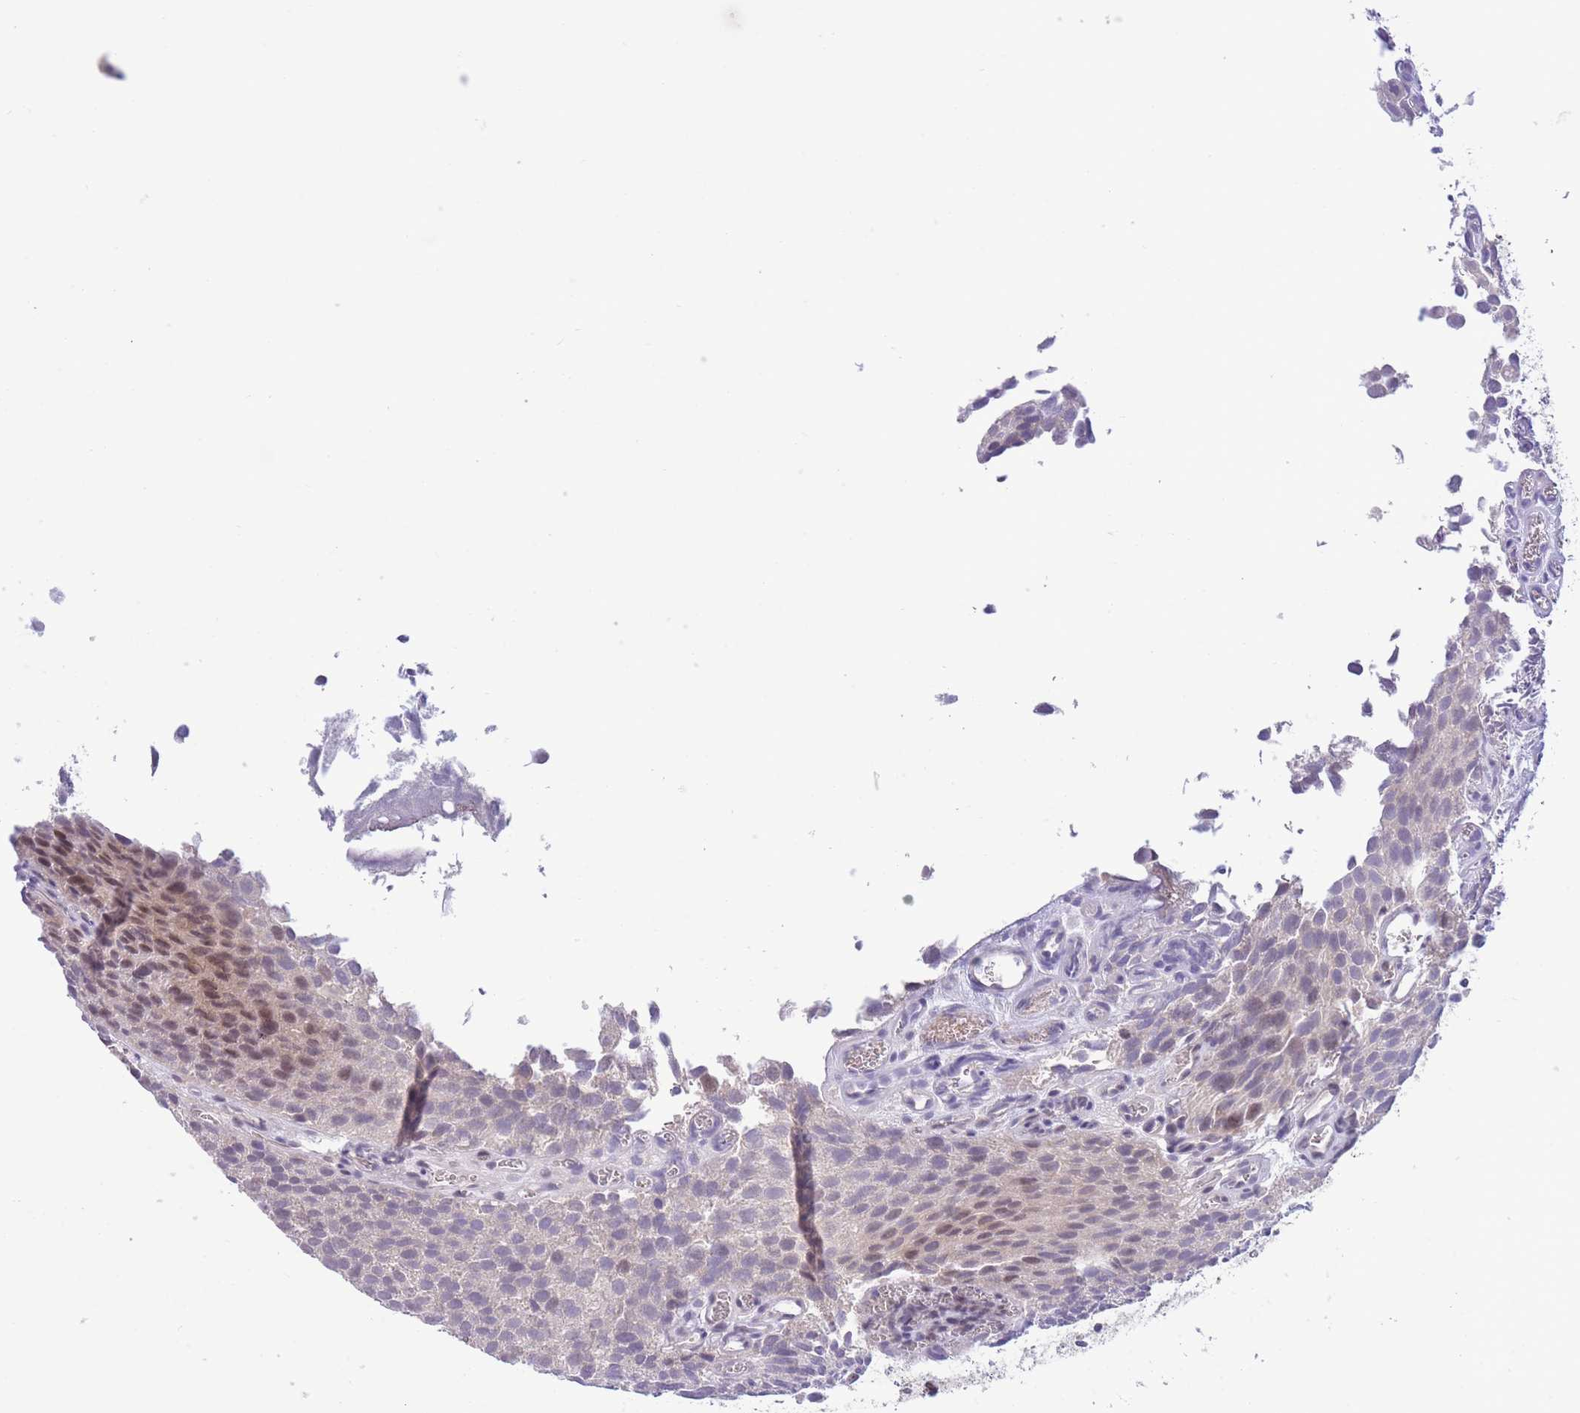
{"staining": {"intensity": "weak", "quantity": "<25%", "location": "nuclear"}, "tissue": "urothelial cancer", "cell_type": "Tumor cells", "image_type": "cancer", "snomed": [{"axis": "morphology", "description": "Urothelial carcinoma, Low grade"}, {"axis": "topography", "description": "Urinary bladder"}], "caption": "Image shows no protein expression in tumor cells of urothelial cancer tissue.", "gene": "FBXO46", "patient": {"sex": "male", "age": 88}}